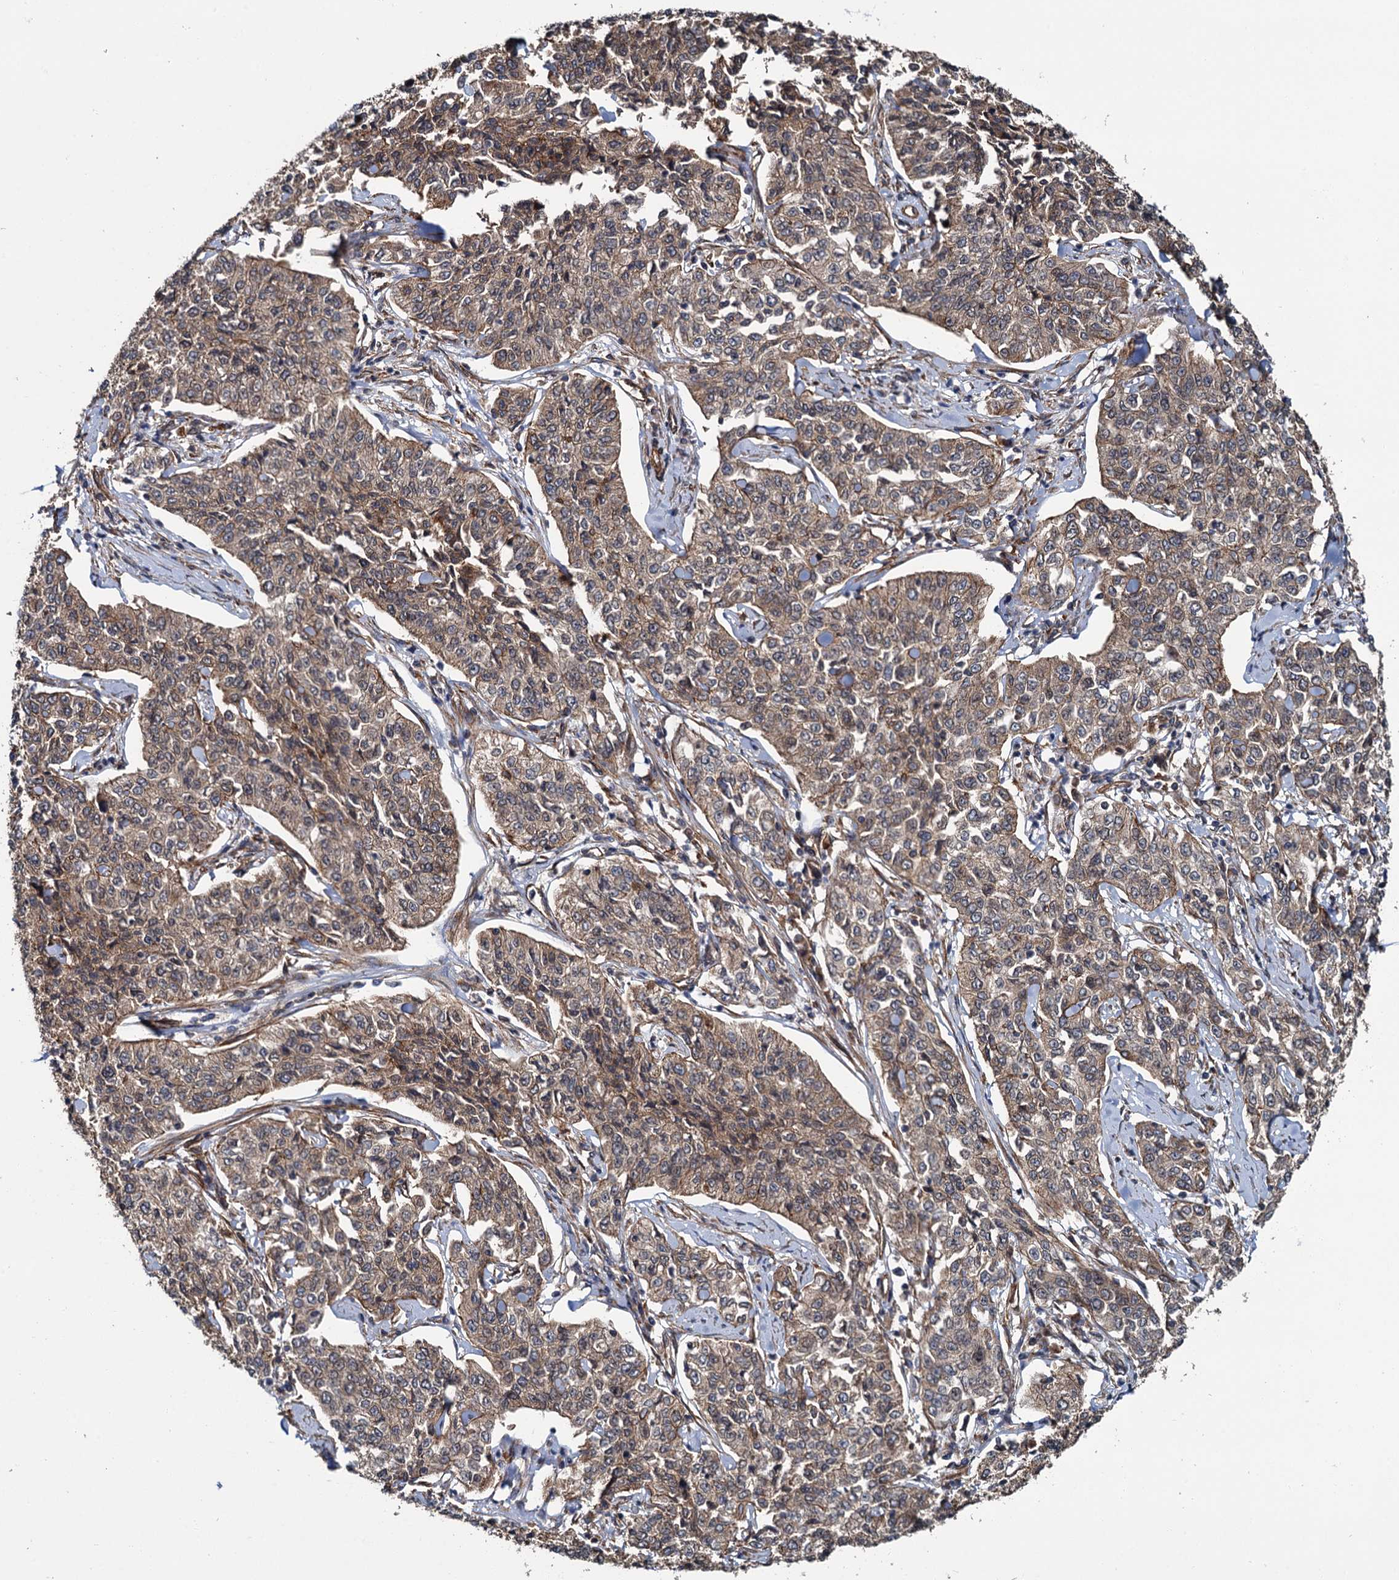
{"staining": {"intensity": "moderate", "quantity": ">75%", "location": "cytoplasmic/membranous"}, "tissue": "cervical cancer", "cell_type": "Tumor cells", "image_type": "cancer", "snomed": [{"axis": "morphology", "description": "Squamous cell carcinoma, NOS"}, {"axis": "topography", "description": "Cervix"}], "caption": "Cervical cancer stained with DAB immunohistochemistry shows medium levels of moderate cytoplasmic/membranous staining in approximately >75% of tumor cells.", "gene": "ZFYVE19", "patient": {"sex": "female", "age": 35}}